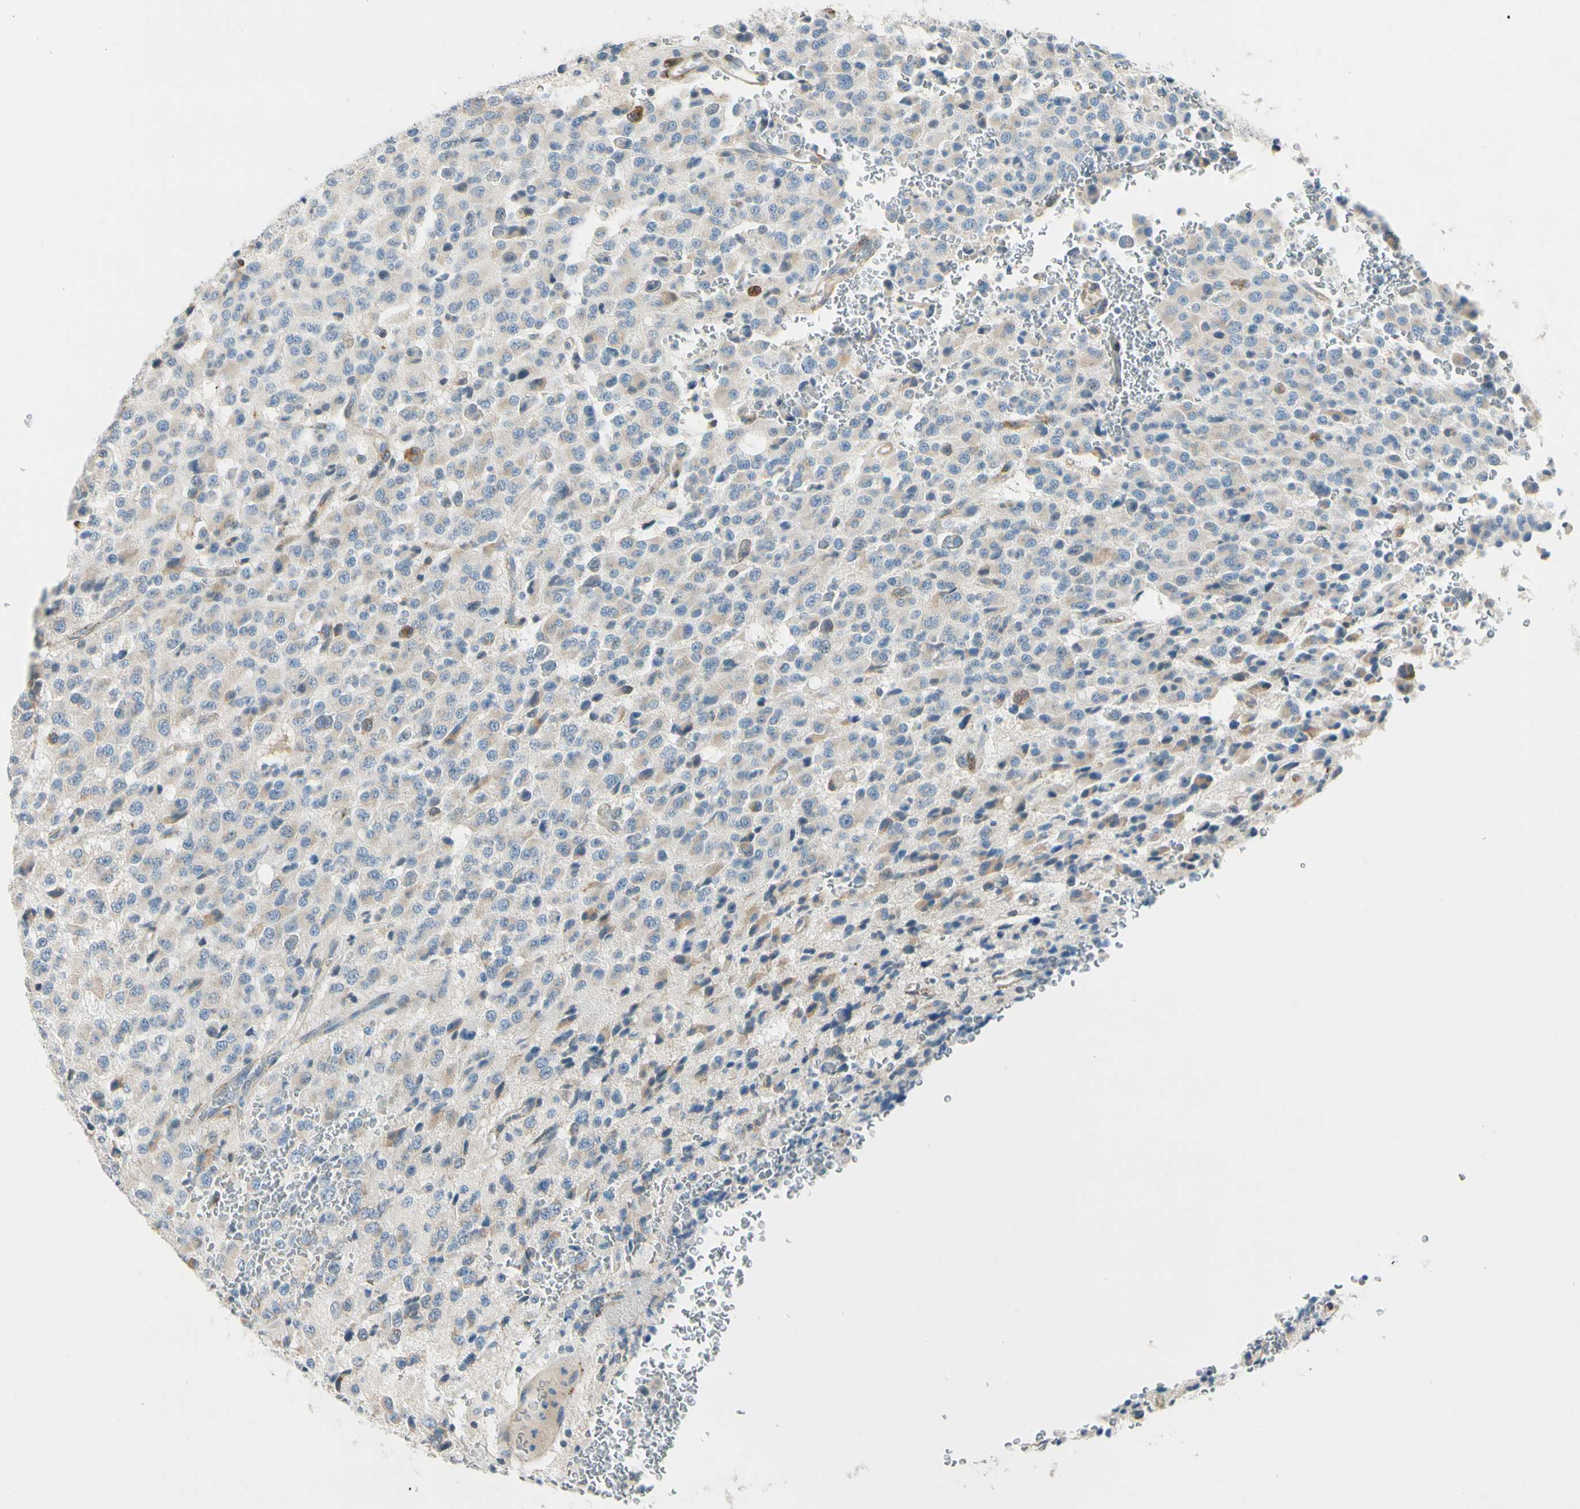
{"staining": {"intensity": "weak", "quantity": "25%-75%", "location": "cytoplasmic/membranous"}, "tissue": "glioma", "cell_type": "Tumor cells", "image_type": "cancer", "snomed": [{"axis": "morphology", "description": "Glioma, malignant, High grade"}, {"axis": "topography", "description": "pancreas cauda"}], "caption": "Protein staining of high-grade glioma (malignant) tissue reveals weak cytoplasmic/membranous expression in about 25%-75% of tumor cells.", "gene": "FKBP7", "patient": {"sex": "male", "age": 60}}